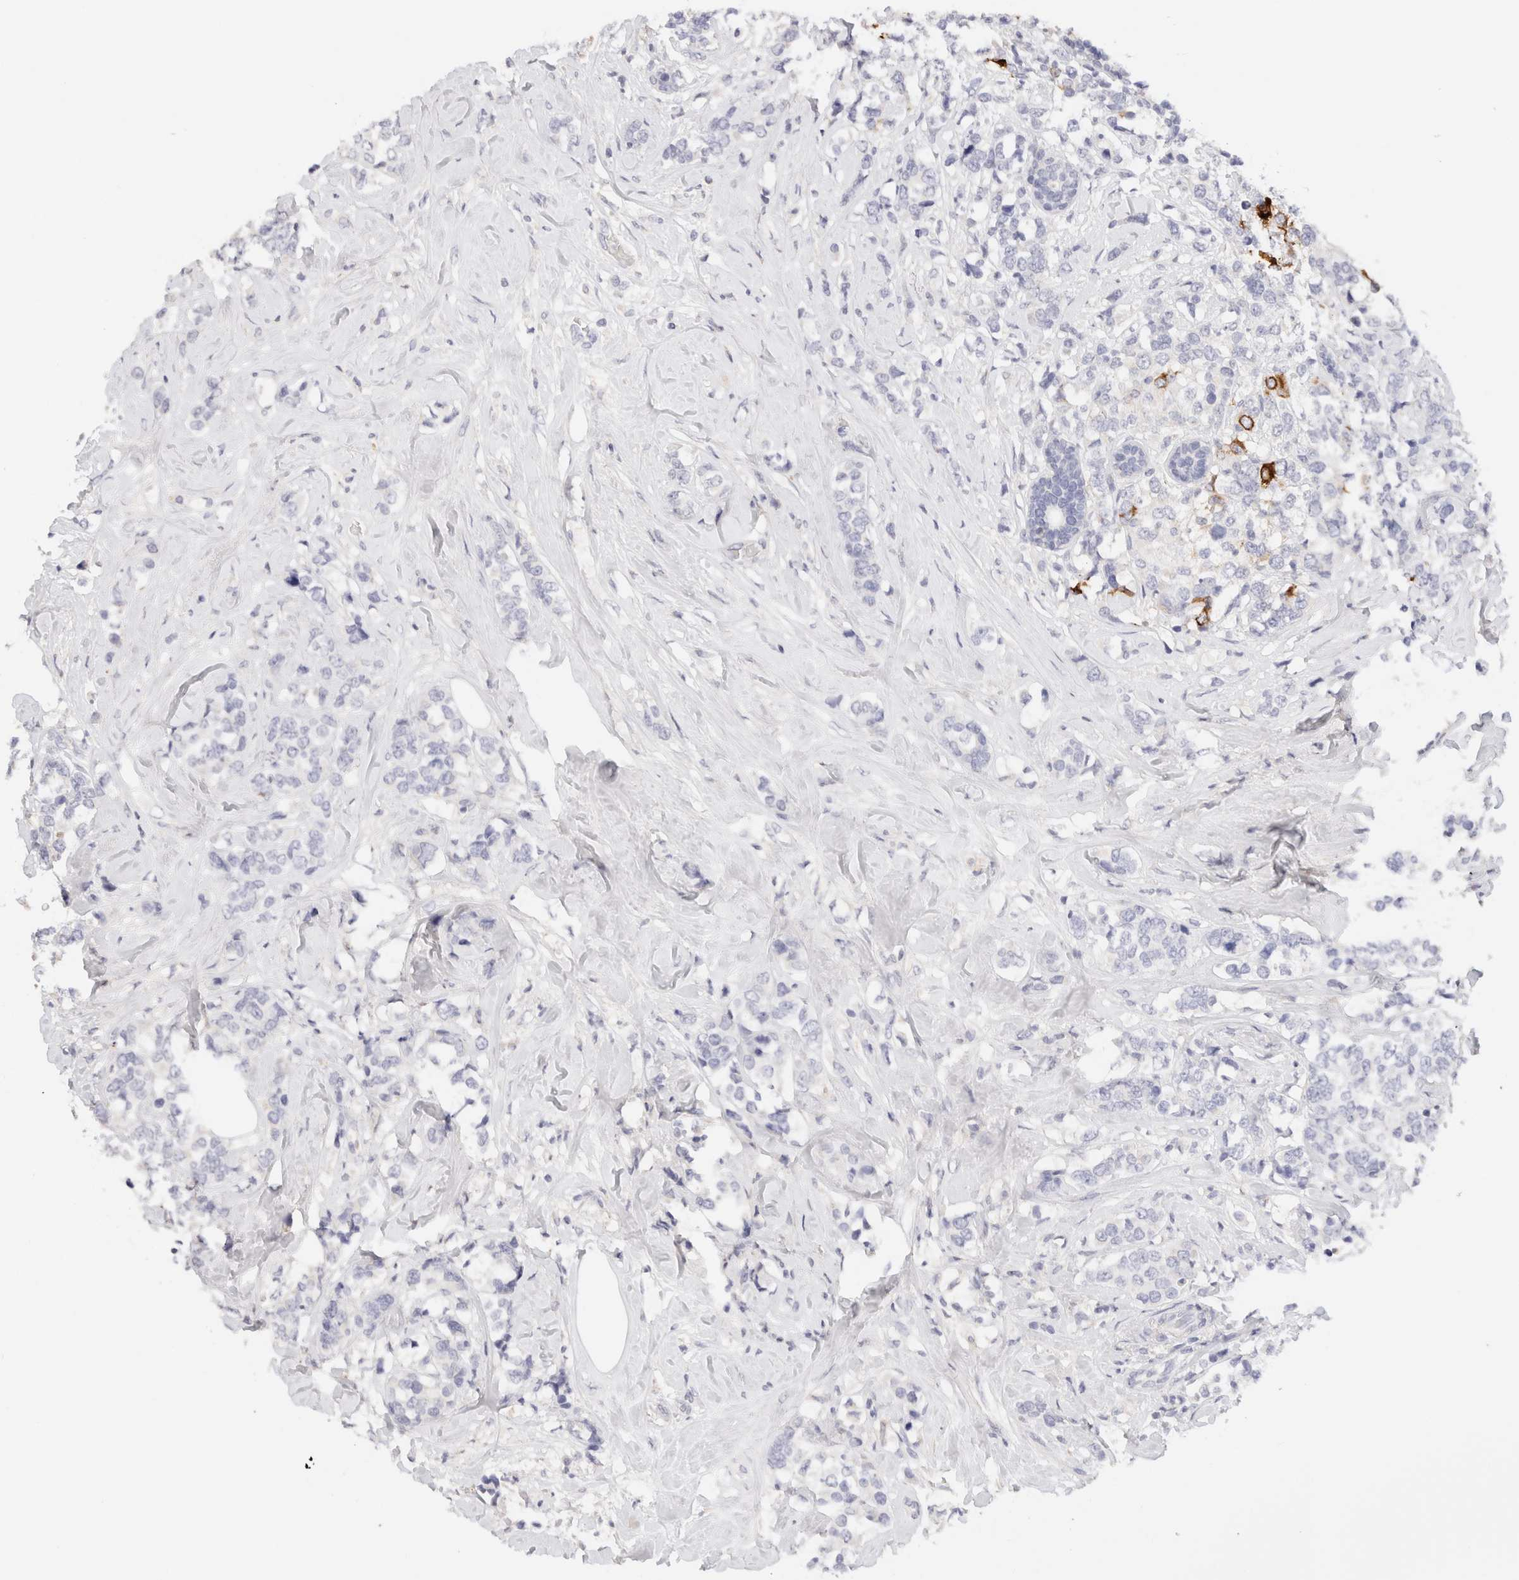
{"staining": {"intensity": "strong", "quantity": "<25%", "location": "cytoplasmic/membranous"}, "tissue": "breast cancer", "cell_type": "Tumor cells", "image_type": "cancer", "snomed": [{"axis": "morphology", "description": "Lobular carcinoma"}, {"axis": "topography", "description": "Breast"}], "caption": "DAB (3,3'-diaminobenzidine) immunohistochemical staining of breast cancer demonstrates strong cytoplasmic/membranous protein positivity in approximately <25% of tumor cells.", "gene": "SCGB2A2", "patient": {"sex": "female", "age": 59}}